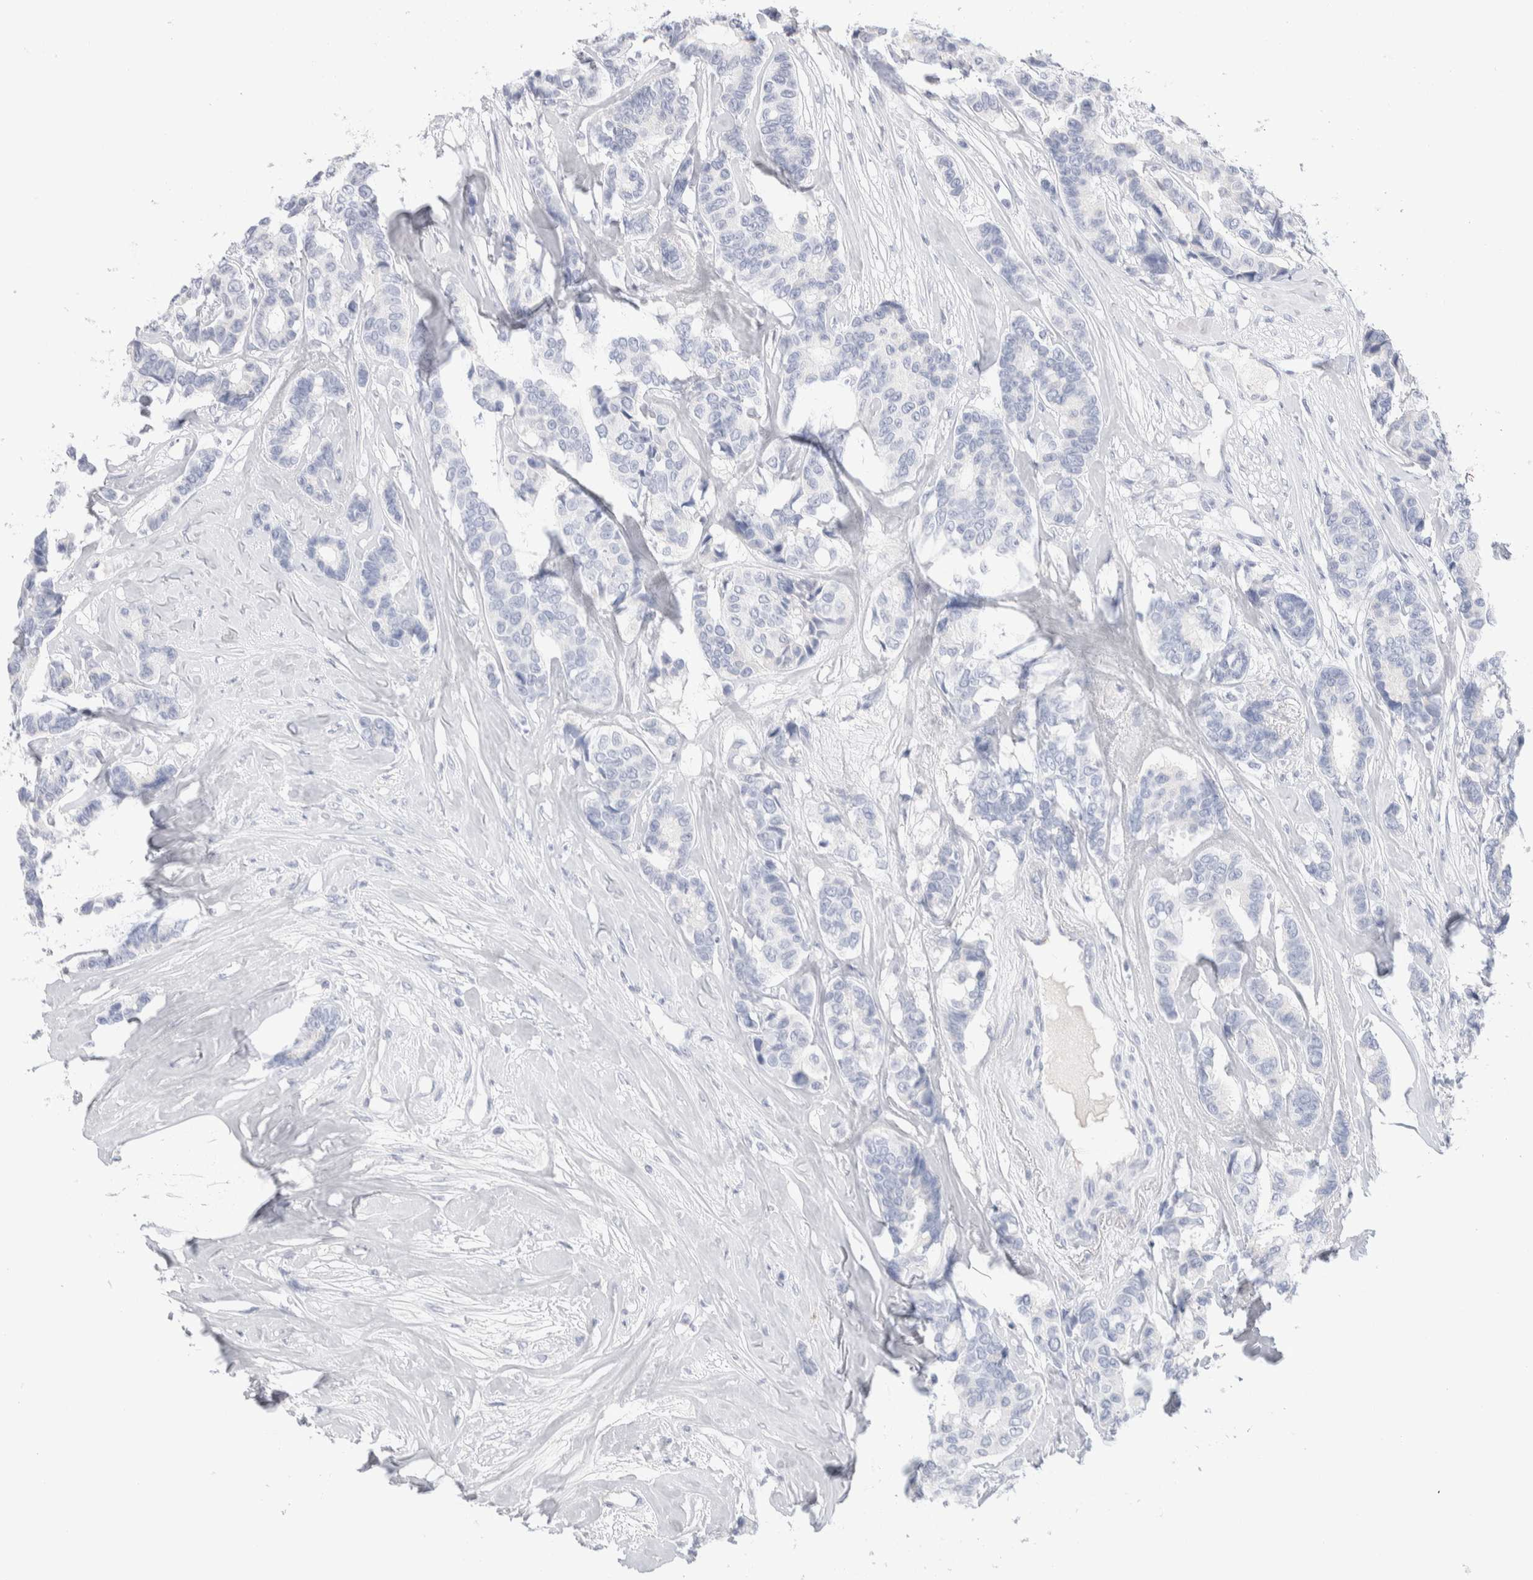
{"staining": {"intensity": "negative", "quantity": "none", "location": "none"}, "tissue": "breast cancer", "cell_type": "Tumor cells", "image_type": "cancer", "snomed": [{"axis": "morphology", "description": "Duct carcinoma"}, {"axis": "topography", "description": "Breast"}], "caption": "The image reveals no staining of tumor cells in breast cancer (intraductal carcinoma).", "gene": "GDA", "patient": {"sex": "female", "age": 87}}